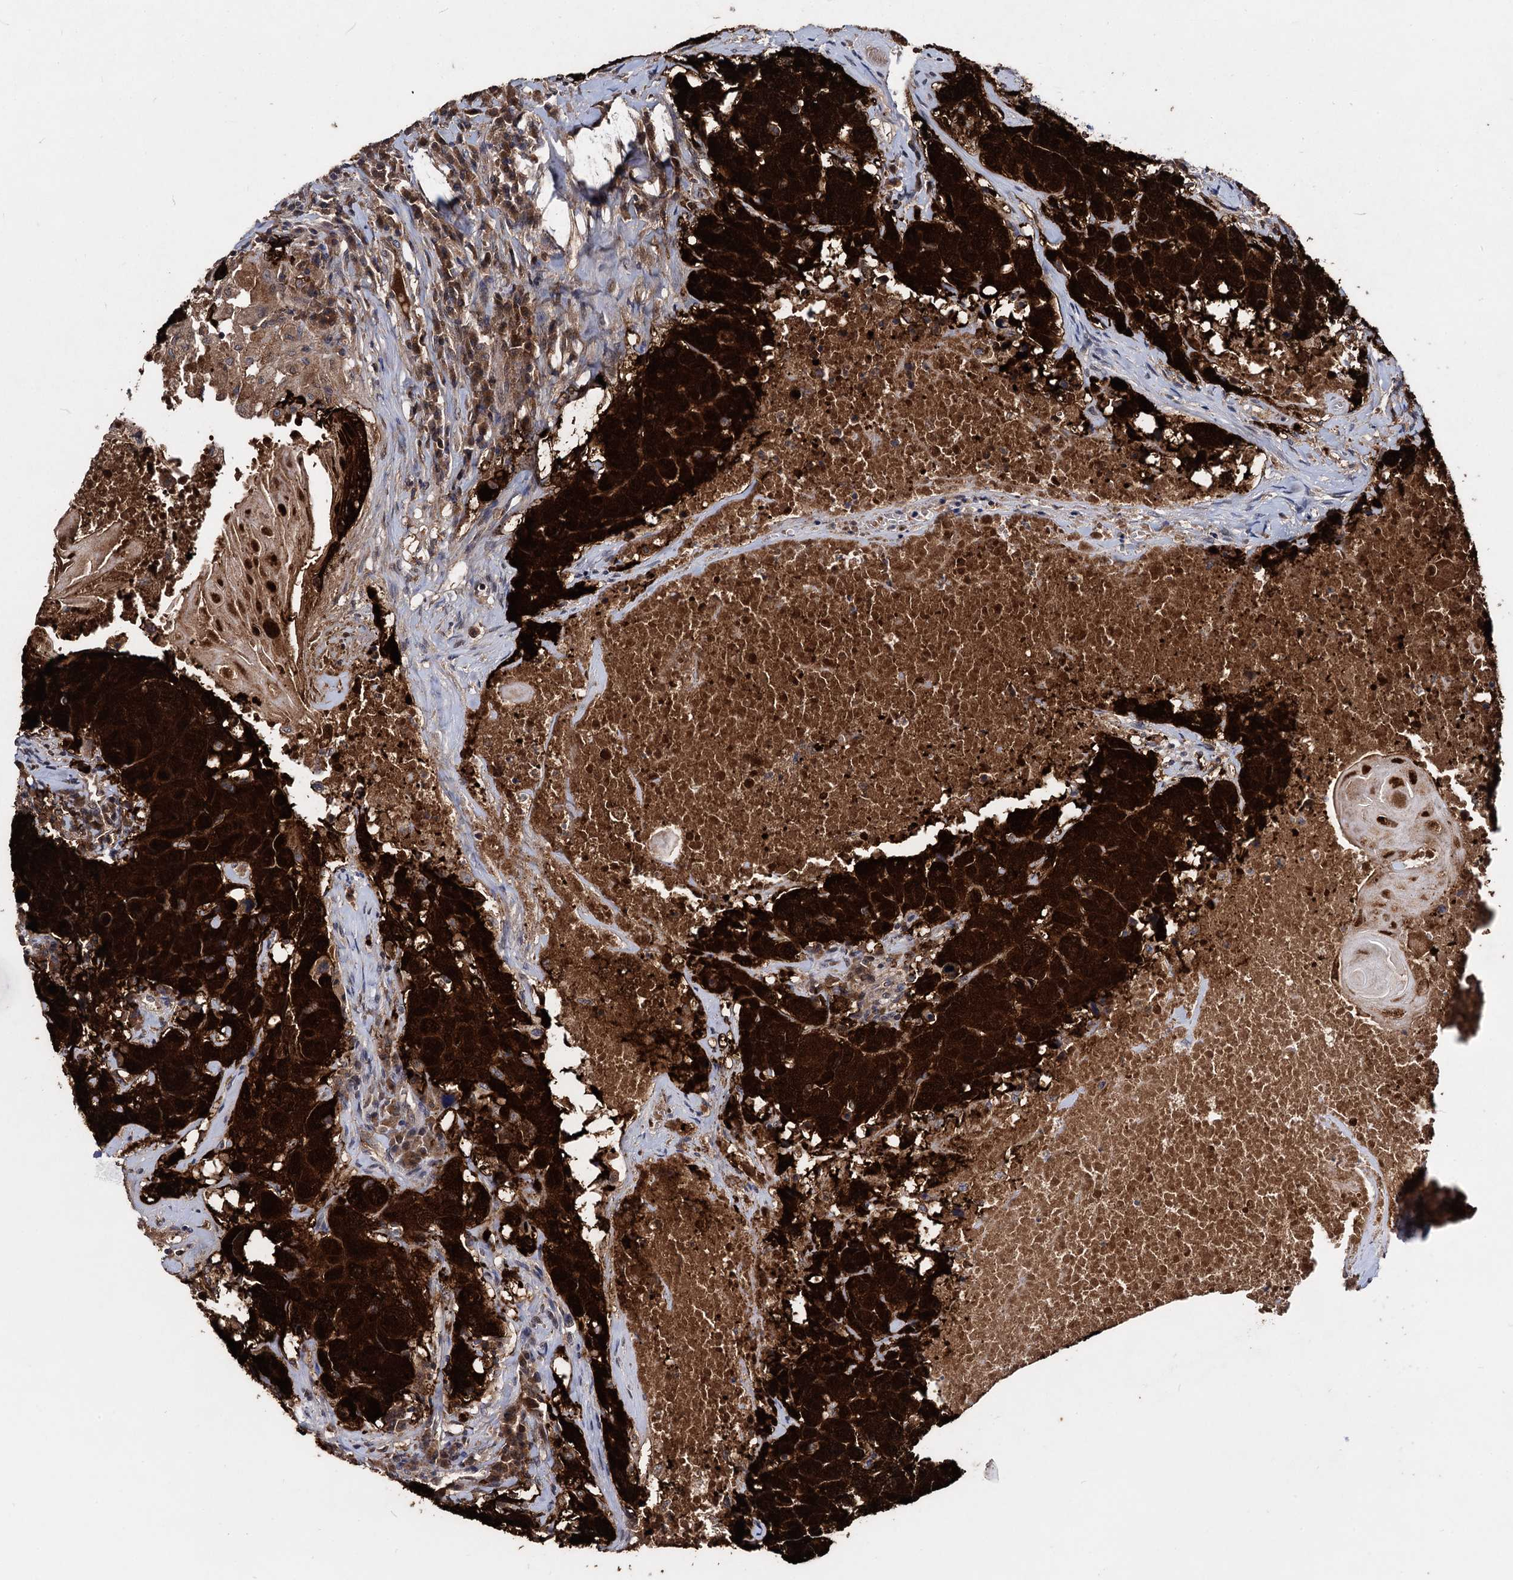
{"staining": {"intensity": "strong", "quantity": ">75%", "location": "cytoplasmic/membranous,nuclear"}, "tissue": "head and neck cancer", "cell_type": "Tumor cells", "image_type": "cancer", "snomed": [{"axis": "morphology", "description": "Squamous cell carcinoma, NOS"}, {"axis": "topography", "description": "Head-Neck"}], "caption": "Strong cytoplasmic/membranous and nuclear staining for a protein is identified in approximately >75% of tumor cells of head and neck cancer (squamous cell carcinoma) using immunohistochemistry (IHC).", "gene": "MAGEA4", "patient": {"sex": "male", "age": 66}}